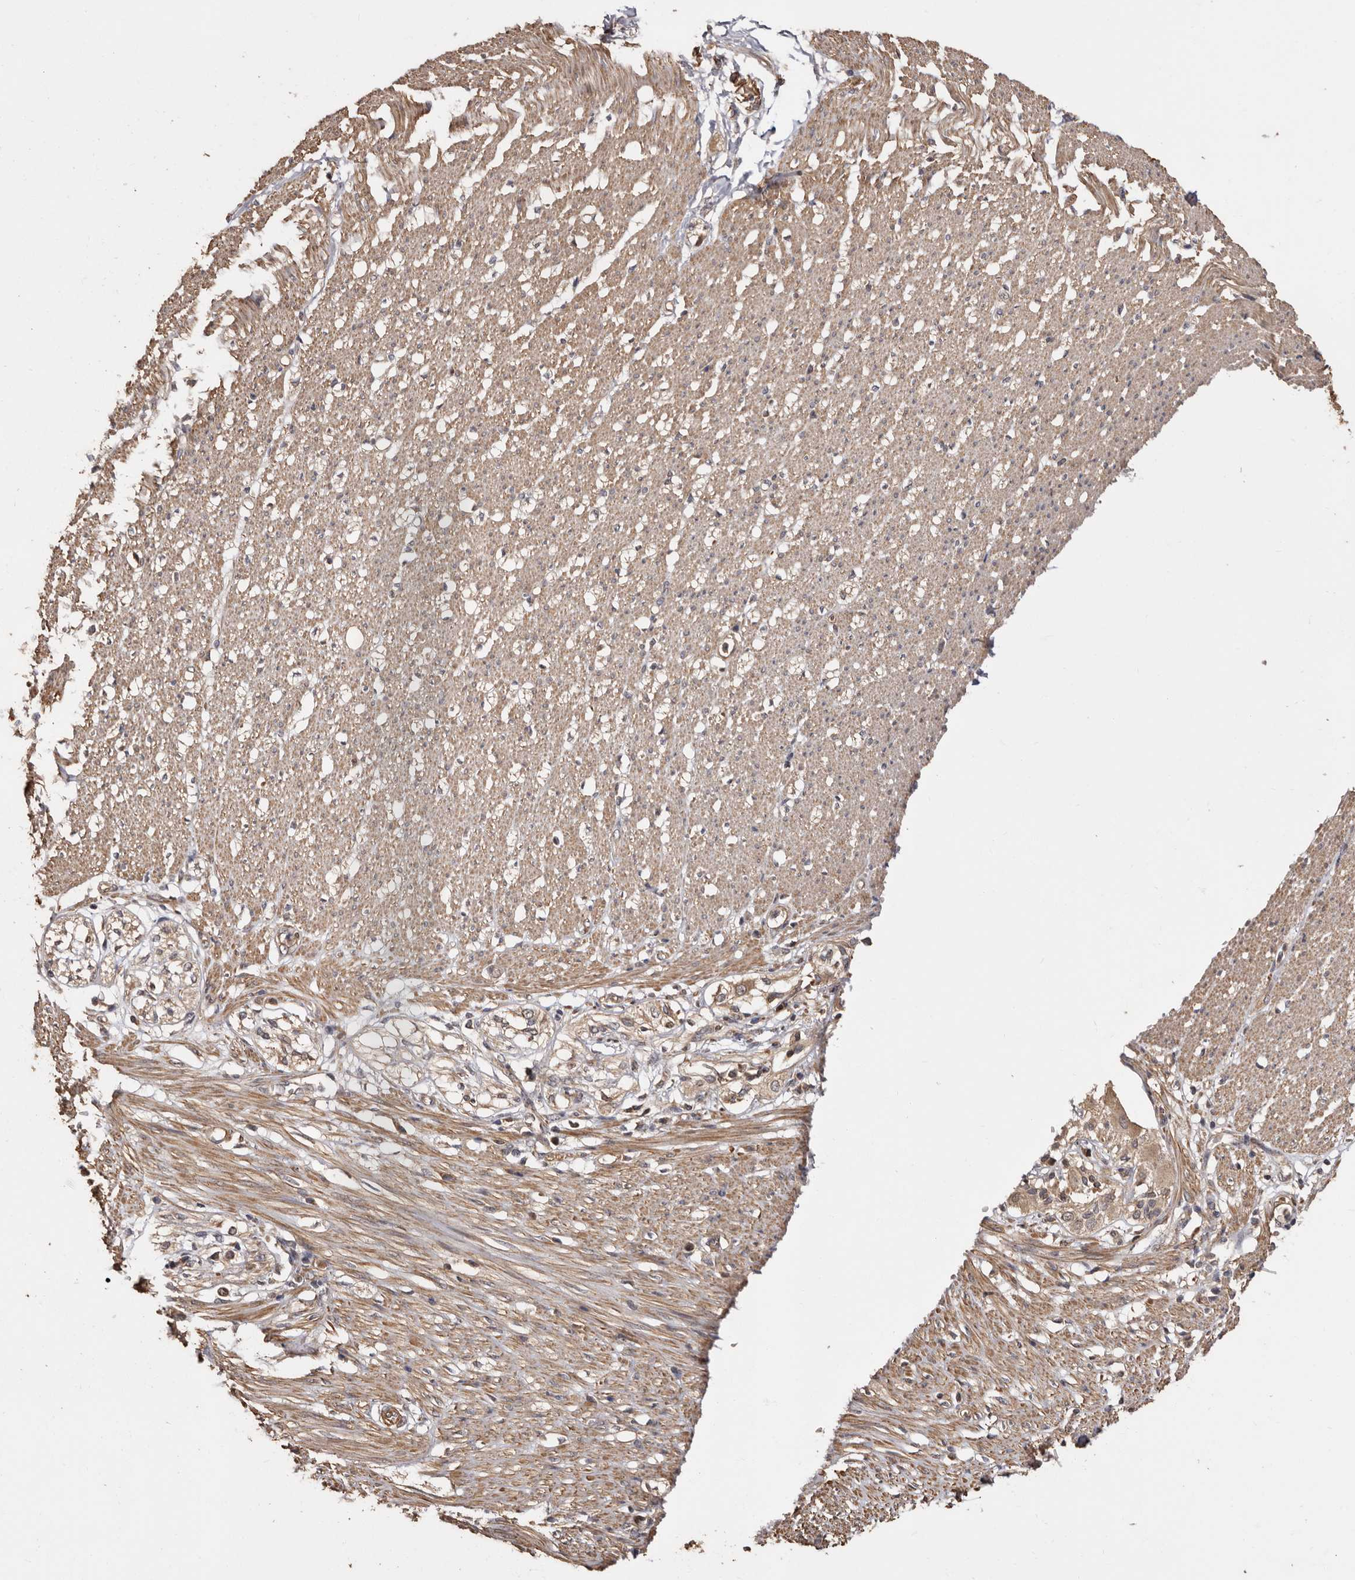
{"staining": {"intensity": "moderate", "quantity": ">75%", "location": "cytoplasmic/membranous"}, "tissue": "smooth muscle", "cell_type": "Smooth muscle cells", "image_type": "normal", "snomed": [{"axis": "morphology", "description": "Normal tissue, NOS"}, {"axis": "morphology", "description": "Adenocarcinoma, NOS"}, {"axis": "topography", "description": "Colon"}, {"axis": "topography", "description": "Peripheral nerve tissue"}], "caption": "Moderate cytoplasmic/membranous expression for a protein is seen in approximately >75% of smooth muscle cells of benign smooth muscle using IHC.", "gene": "COQ8B", "patient": {"sex": "male", "age": 14}}